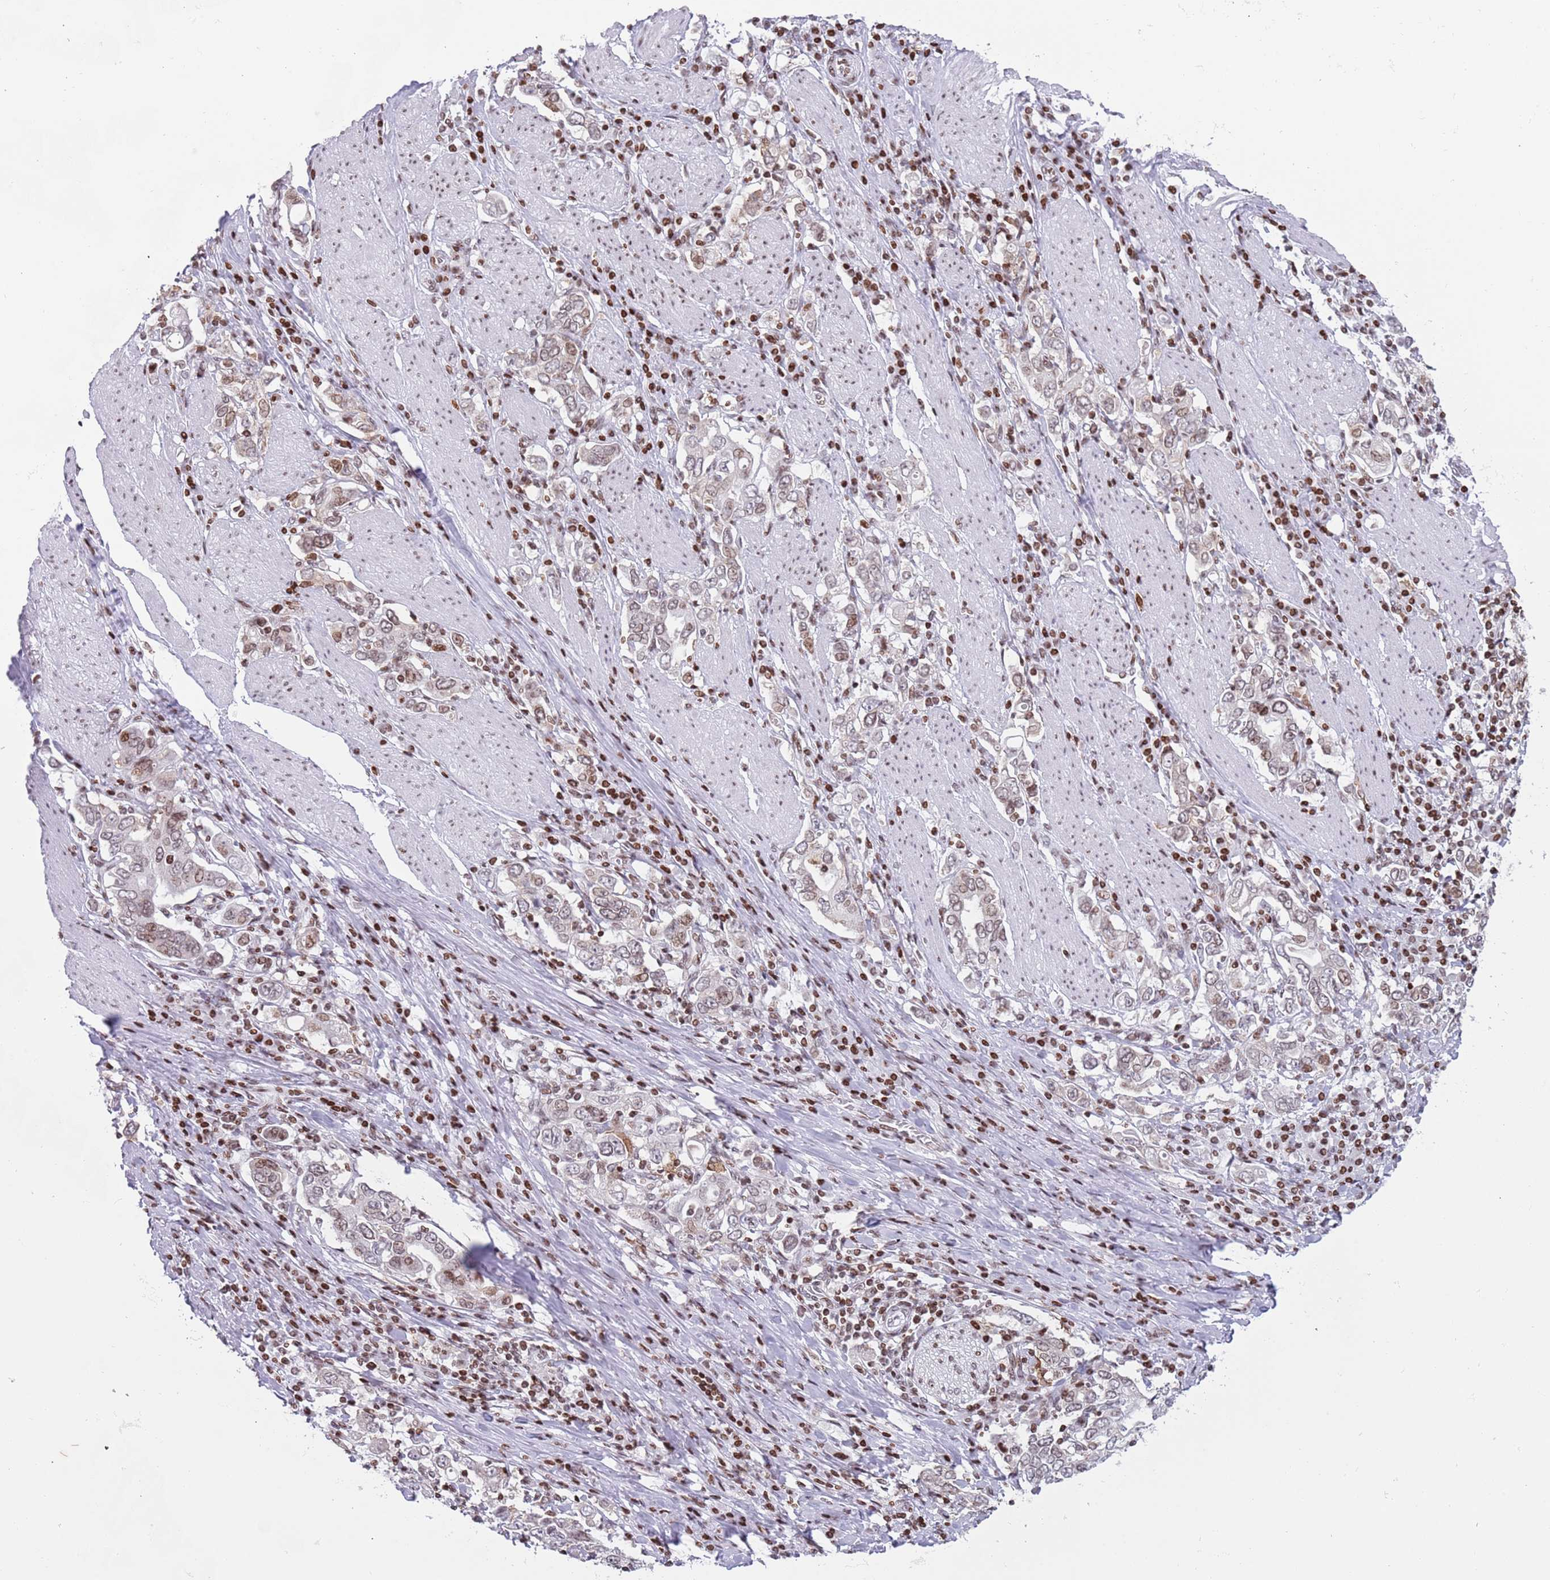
{"staining": {"intensity": "moderate", "quantity": "<25%", "location": "nuclear"}, "tissue": "stomach cancer", "cell_type": "Tumor cells", "image_type": "cancer", "snomed": [{"axis": "morphology", "description": "Adenocarcinoma, NOS"}, {"axis": "topography", "description": "Stomach, upper"}], "caption": "Immunohistochemistry micrograph of human adenocarcinoma (stomach) stained for a protein (brown), which reveals low levels of moderate nuclear staining in approximately <25% of tumor cells.", "gene": "HDAC8", "patient": {"sex": "male", "age": 62}}